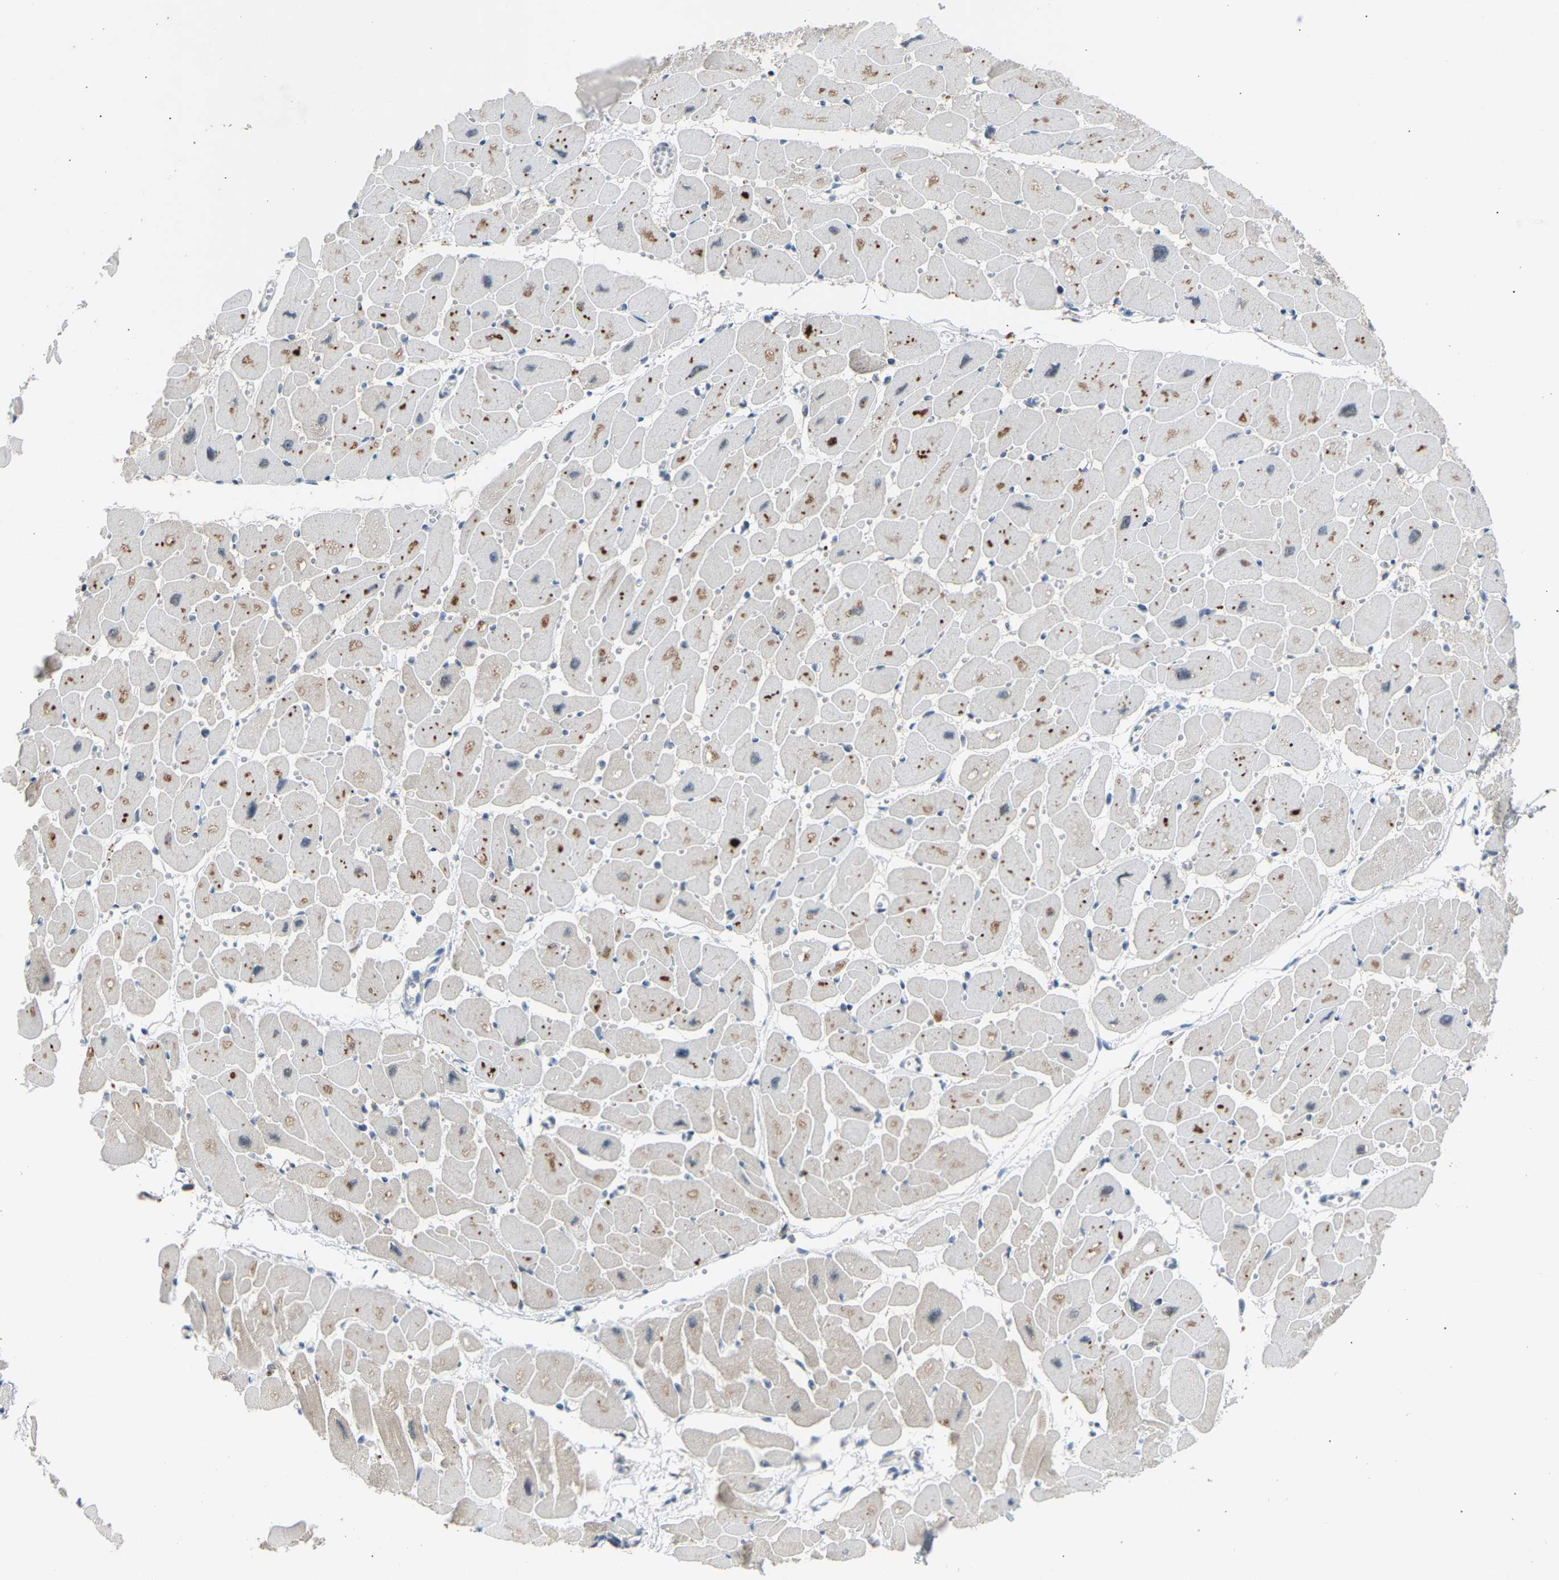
{"staining": {"intensity": "moderate", "quantity": ">75%", "location": "cytoplasmic/membranous"}, "tissue": "heart muscle", "cell_type": "Cardiomyocytes", "image_type": "normal", "snomed": [{"axis": "morphology", "description": "Normal tissue, NOS"}, {"axis": "topography", "description": "Heart"}], "caption": "A brown stain labels moderate cytoplasmic/membranous positivity of a protein in cardiomyocytes of benign human heart muscle. (Stains: DAB (3,3'-diaminobenzidine) in brown, nuclei in blue, Microscopy: brightfield microscopy at high magnification).", "gene": "SLIRP", "patient": {"sex": "female", "age": 54}}